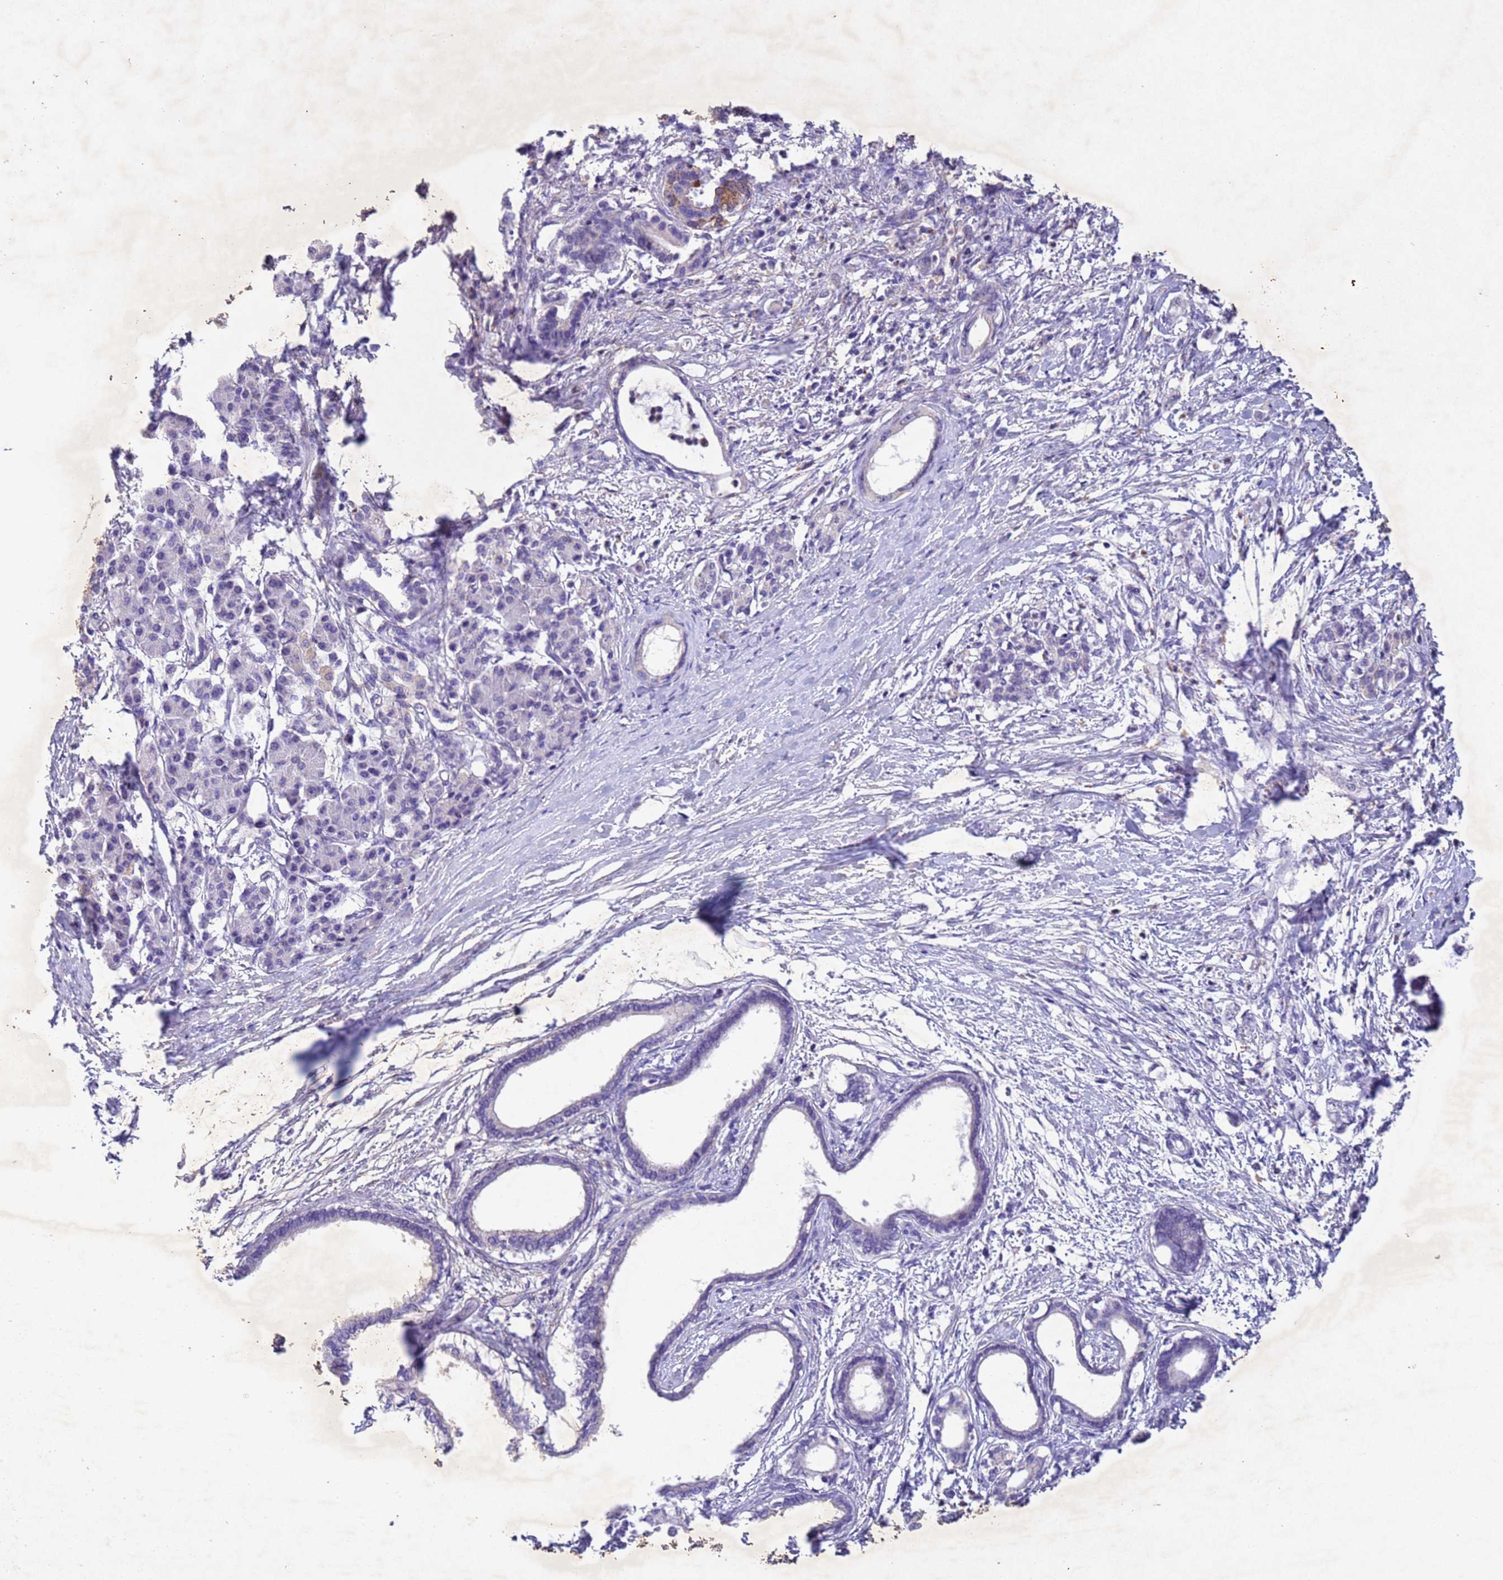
{"staining": {"intensity": "negative", "quantity": "none", "location": "none"}, "tissue": "pancreatic cancer", "cell_type": "Tumor cells", "image_type": "cancer", "snomed": [{"axis": "morphology", "description": "Adenocarcinoma, NOS"}, {"axis": "topography", "description": "Pancreas"}], "caption": "Immunohistochemistry histopathology image of neoplastic tissue: human pancreatic cancer (adenocarcinoma) stained with DAB (3,3'-diaminobenzidine) shows no significant protein staining in tumor cells. (DAB (3,3'-diaminobenzidine) IHC with hematoxylin counter stain).", "gene": "NLRP11", "patient": {"sex": "female", "age": 55}}